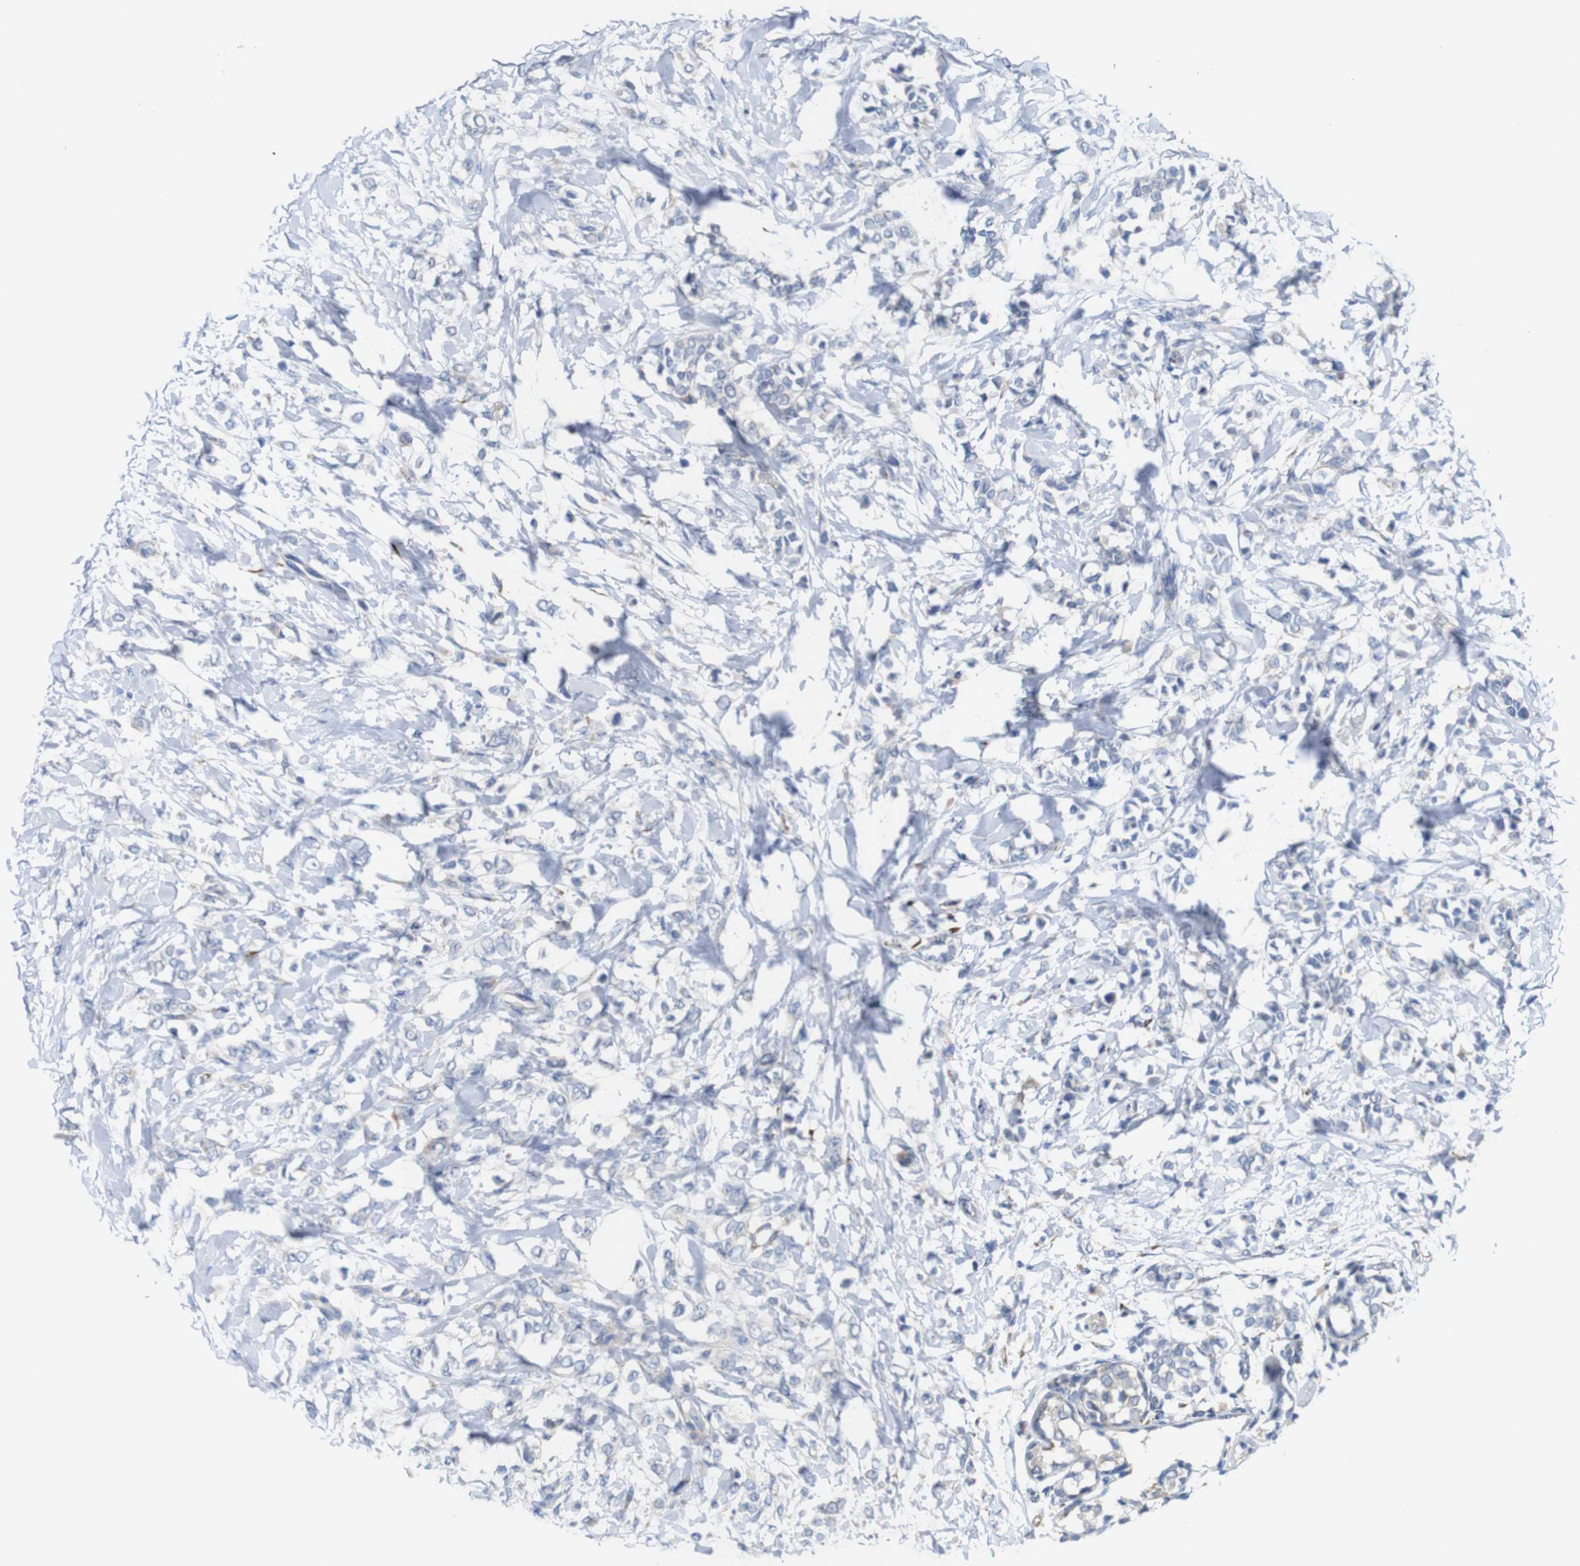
{"staining": {"intensity": "weak", "quantity": "<25%", "location": "cytoplasmic/membranous"}, "tissue": "breast cancer", "cell_type": "Tumor cells", "image_type": "cancer", "snomed": [{"axis": "morphology", "description": "Lobular carcinoma, in situ"}, {"axis": "morphology", "description": "Lobular carcinoma"}, {"axis": "topography", "description": "Breast"}], "caption": "Immunohistochemistry image of breast lobular carcinoma in situ stained for a protein (brown), which displays no staining in tumor cells.", "gene": "PTPRR", "patient": {"sex": "female", "age": 41}}